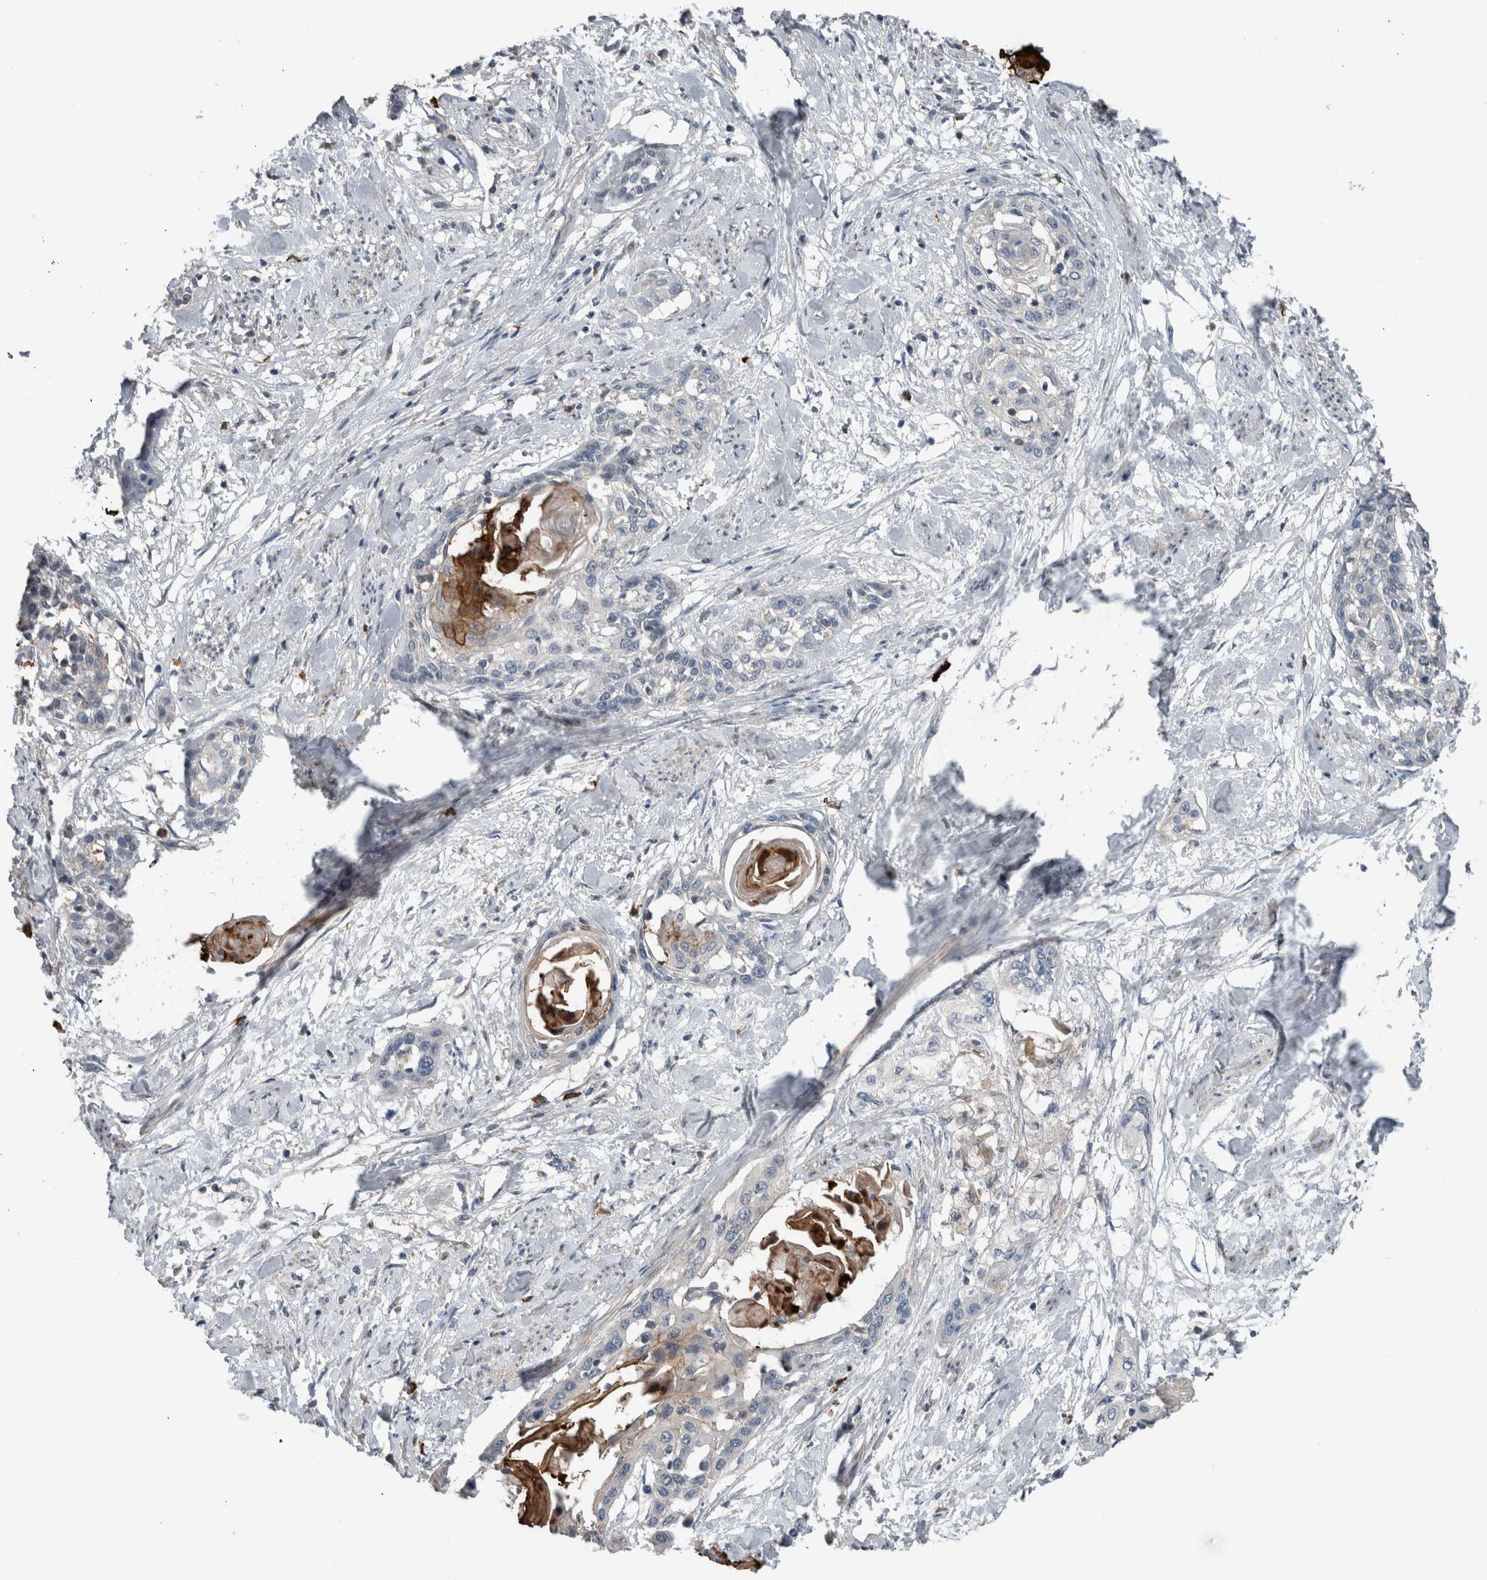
{"staining": {"intensity": "strong", "quantity": "<25%", "location": "cytoplasmic/membranous"}, "tissue": "cervical cancer", "cell_type": "Tumor cells", "image_type": "cancer", "snomed": [{"axis": "morphology", "description": "Squamous cell carcinoma, NOS"}, {"axis": "topography", "description": "Cervix"}], "caption": "IHC photomicrograph of neoplastic tissue: cervical squamous cell carcinoma stained using immunohistochemistry (IHC) displays medium levels of strong protein expression localized specifically in the cytoplasmic/membranous of tumor cells, appearing as a cytoplasmic/membranous brown color.", "gene": "CRNN", "patient": {"sex": "female", "age": 57}}